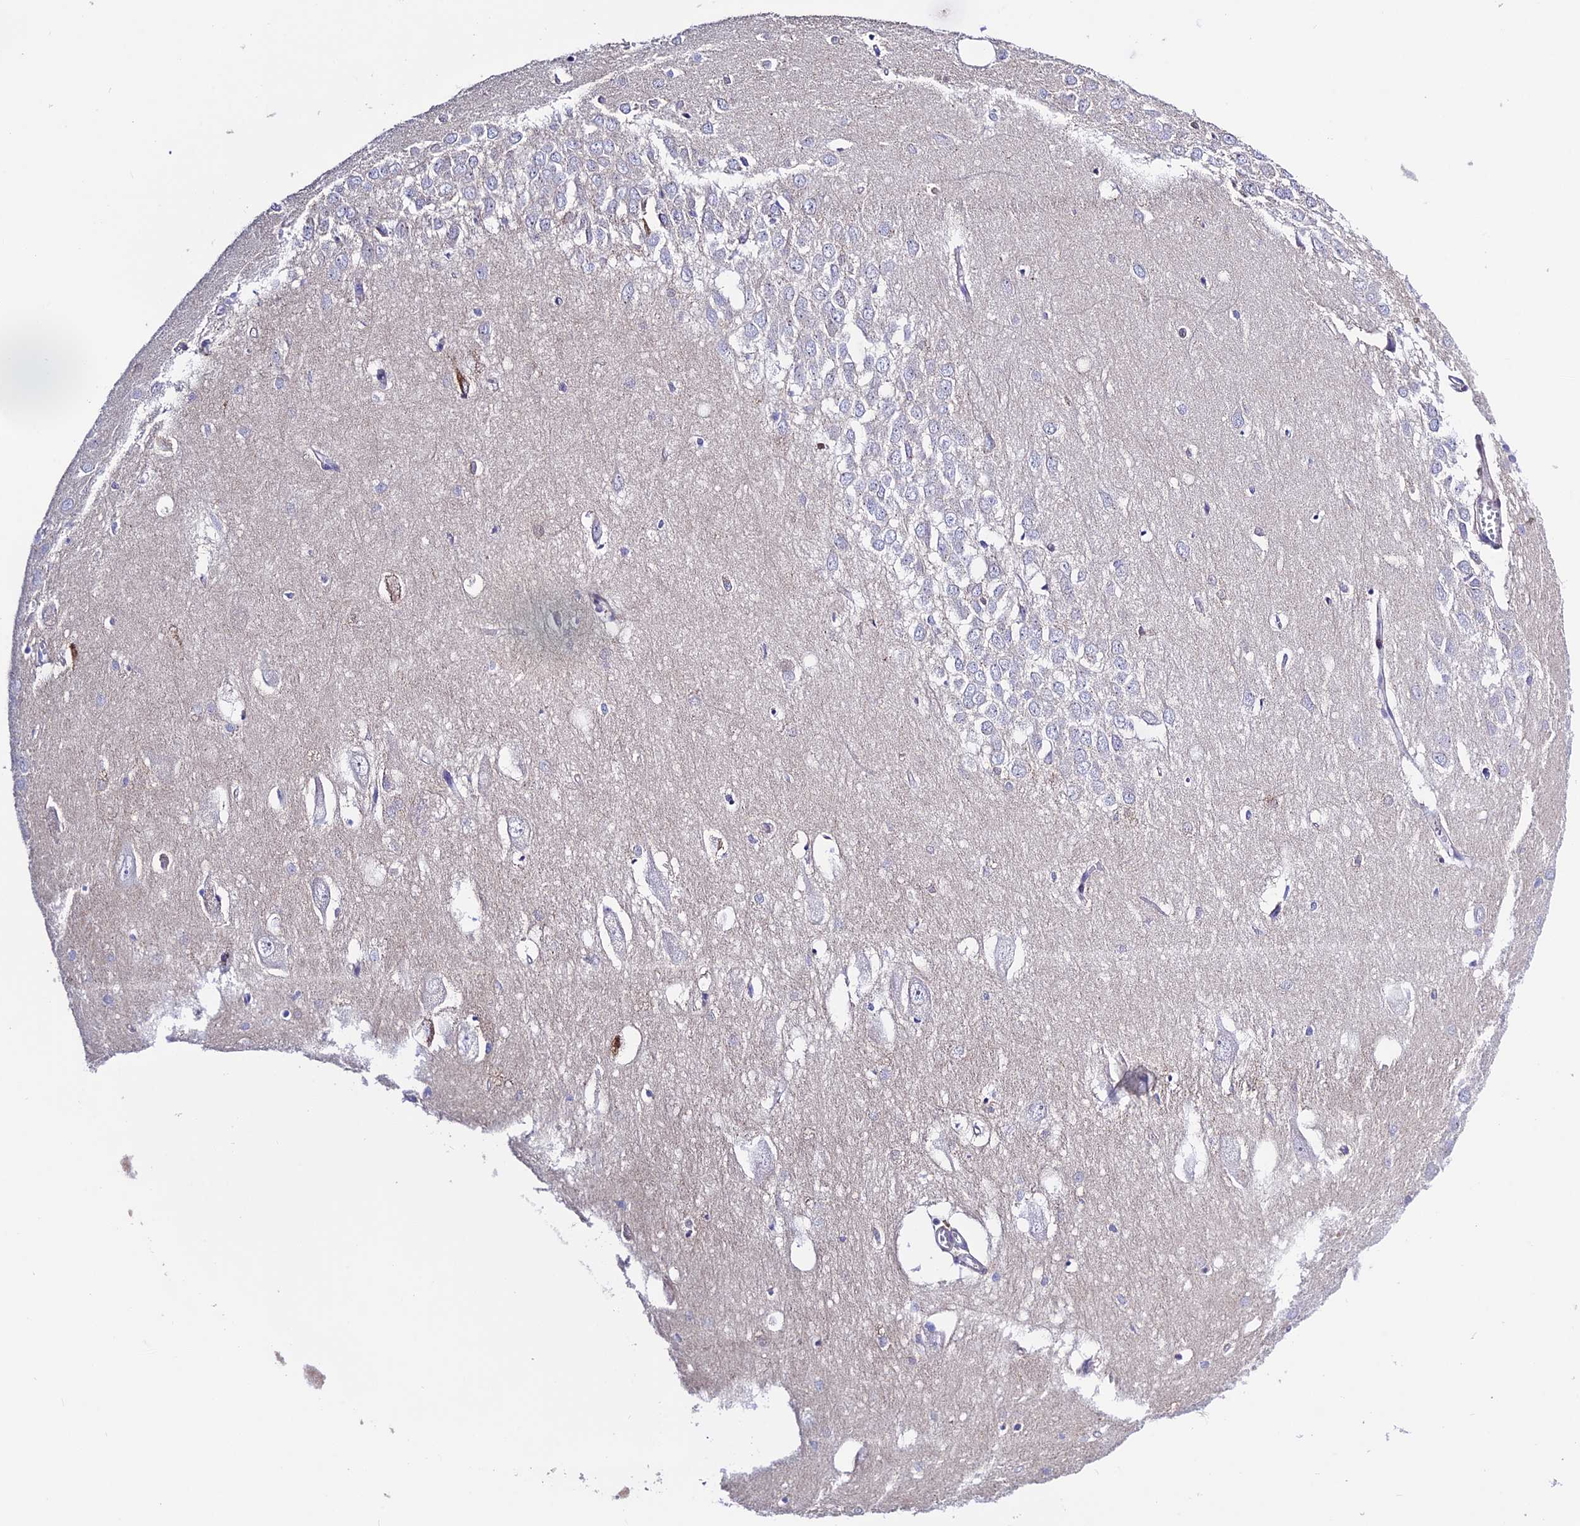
{"staining": {"intensity": "negative", "quantity": "none", "location": "none"}, "tissue": "hippocampus", "cell_type": "Glial cells", "image_type": "normal", "snomed": [{"axis": "morphology", "description": "Normal tissue, NOS"}, {"axis": "topography", "description": "Hippocampus"}], "caption": "Hippocampus was stained to show a protein in brown. There is no significant expression in glial cells. The staining was performed using DAB (3,3'-diaminobenzidine) to visualize the protein expression in brown, while the nuclei were stained in blue with hematoxylin (Magnification: 20x).", "gene": "PRIM1", "patient": {"sex": "female", "age": 64}}